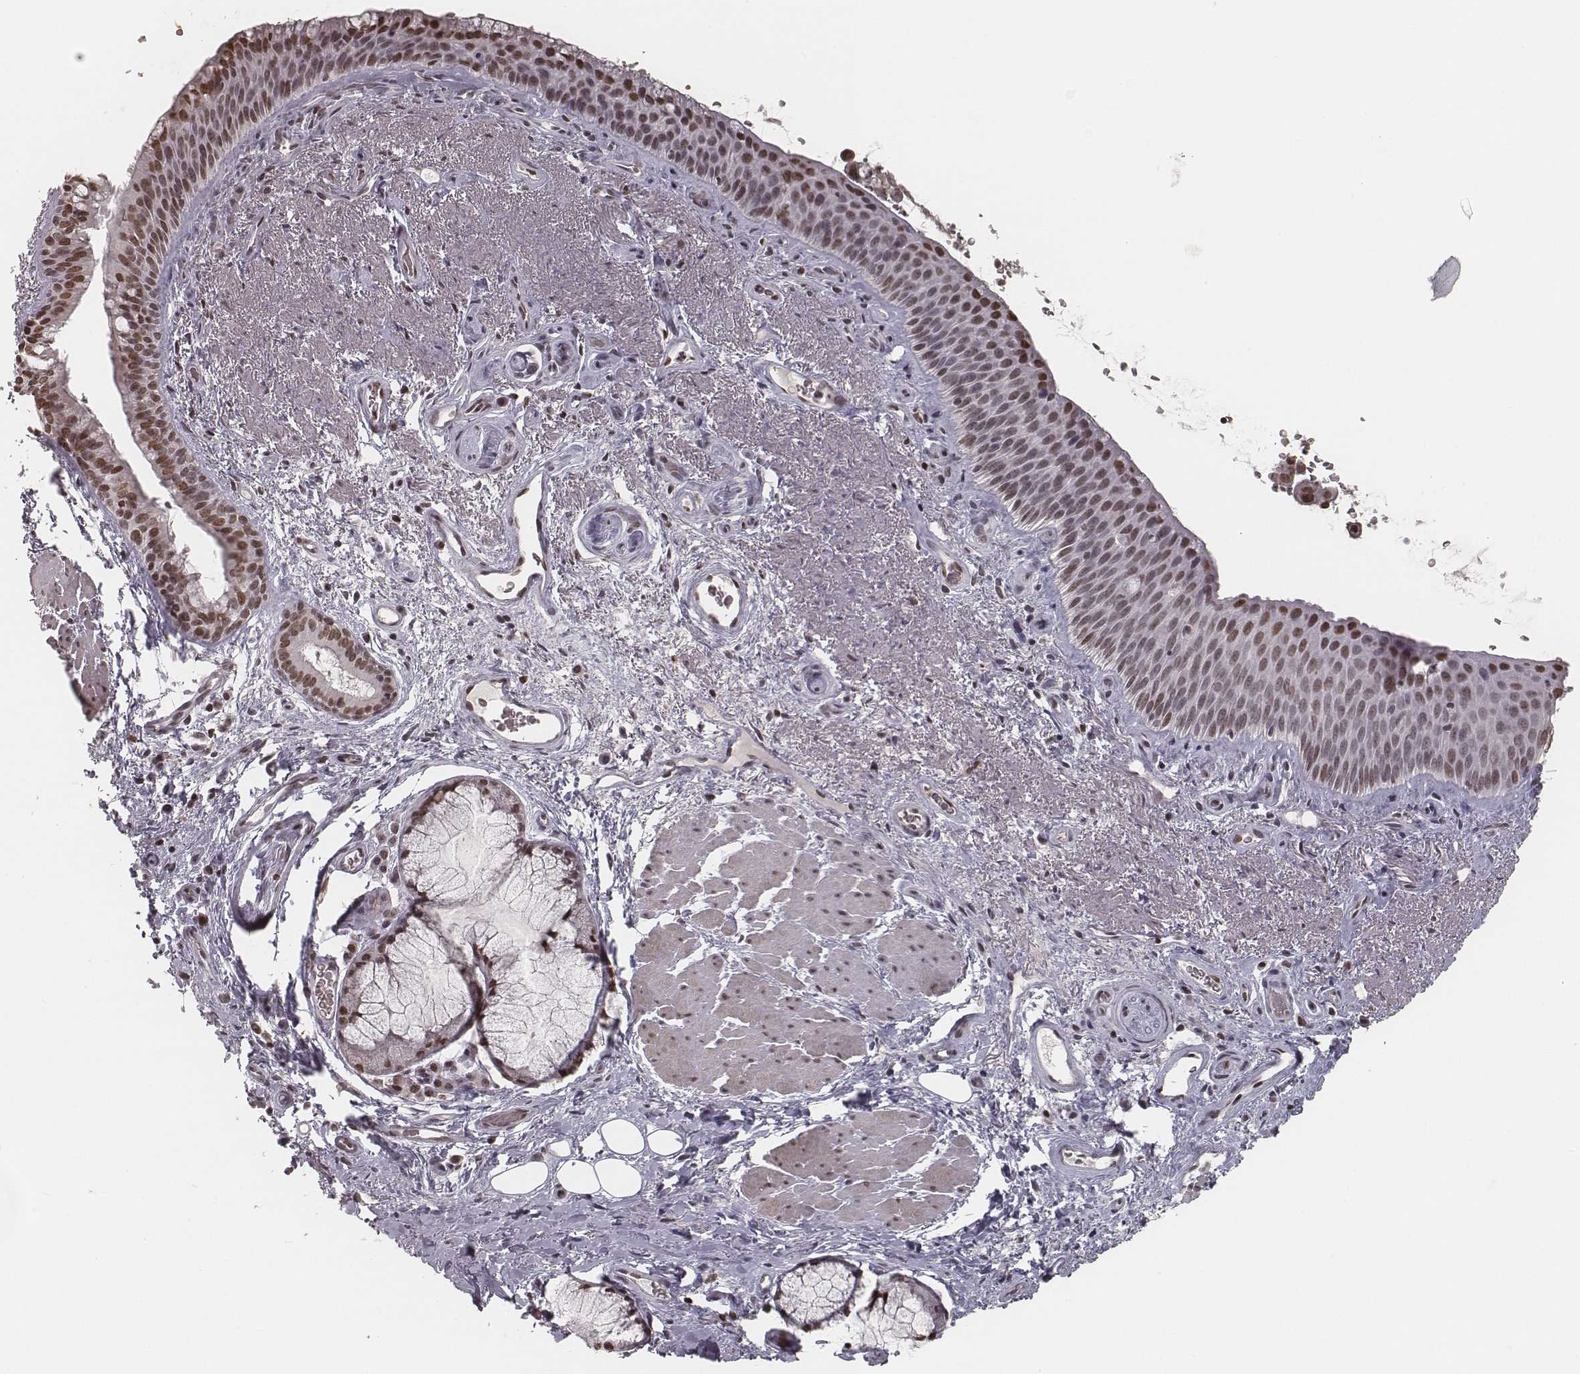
{"staining": {"intensity": "moderate", "quantity": ">75%", "location": "nuclear"}, "tissue": "bronchus", "cell_type": "Respiratory epithelial cells", "image_type": "normal", "snomed": [{"axis": "morphology", "description": "Normal tissue, NOS"}, {"axis": "topography", "description": "Bronchus"}], "caption": "Respiratory epithelial cells display medium levels of moderate nuclear staining in approximately >75% of cells in normal bronchus.", "gene": "HMGA2", "patient": {"sex": "male", "age": 48}}